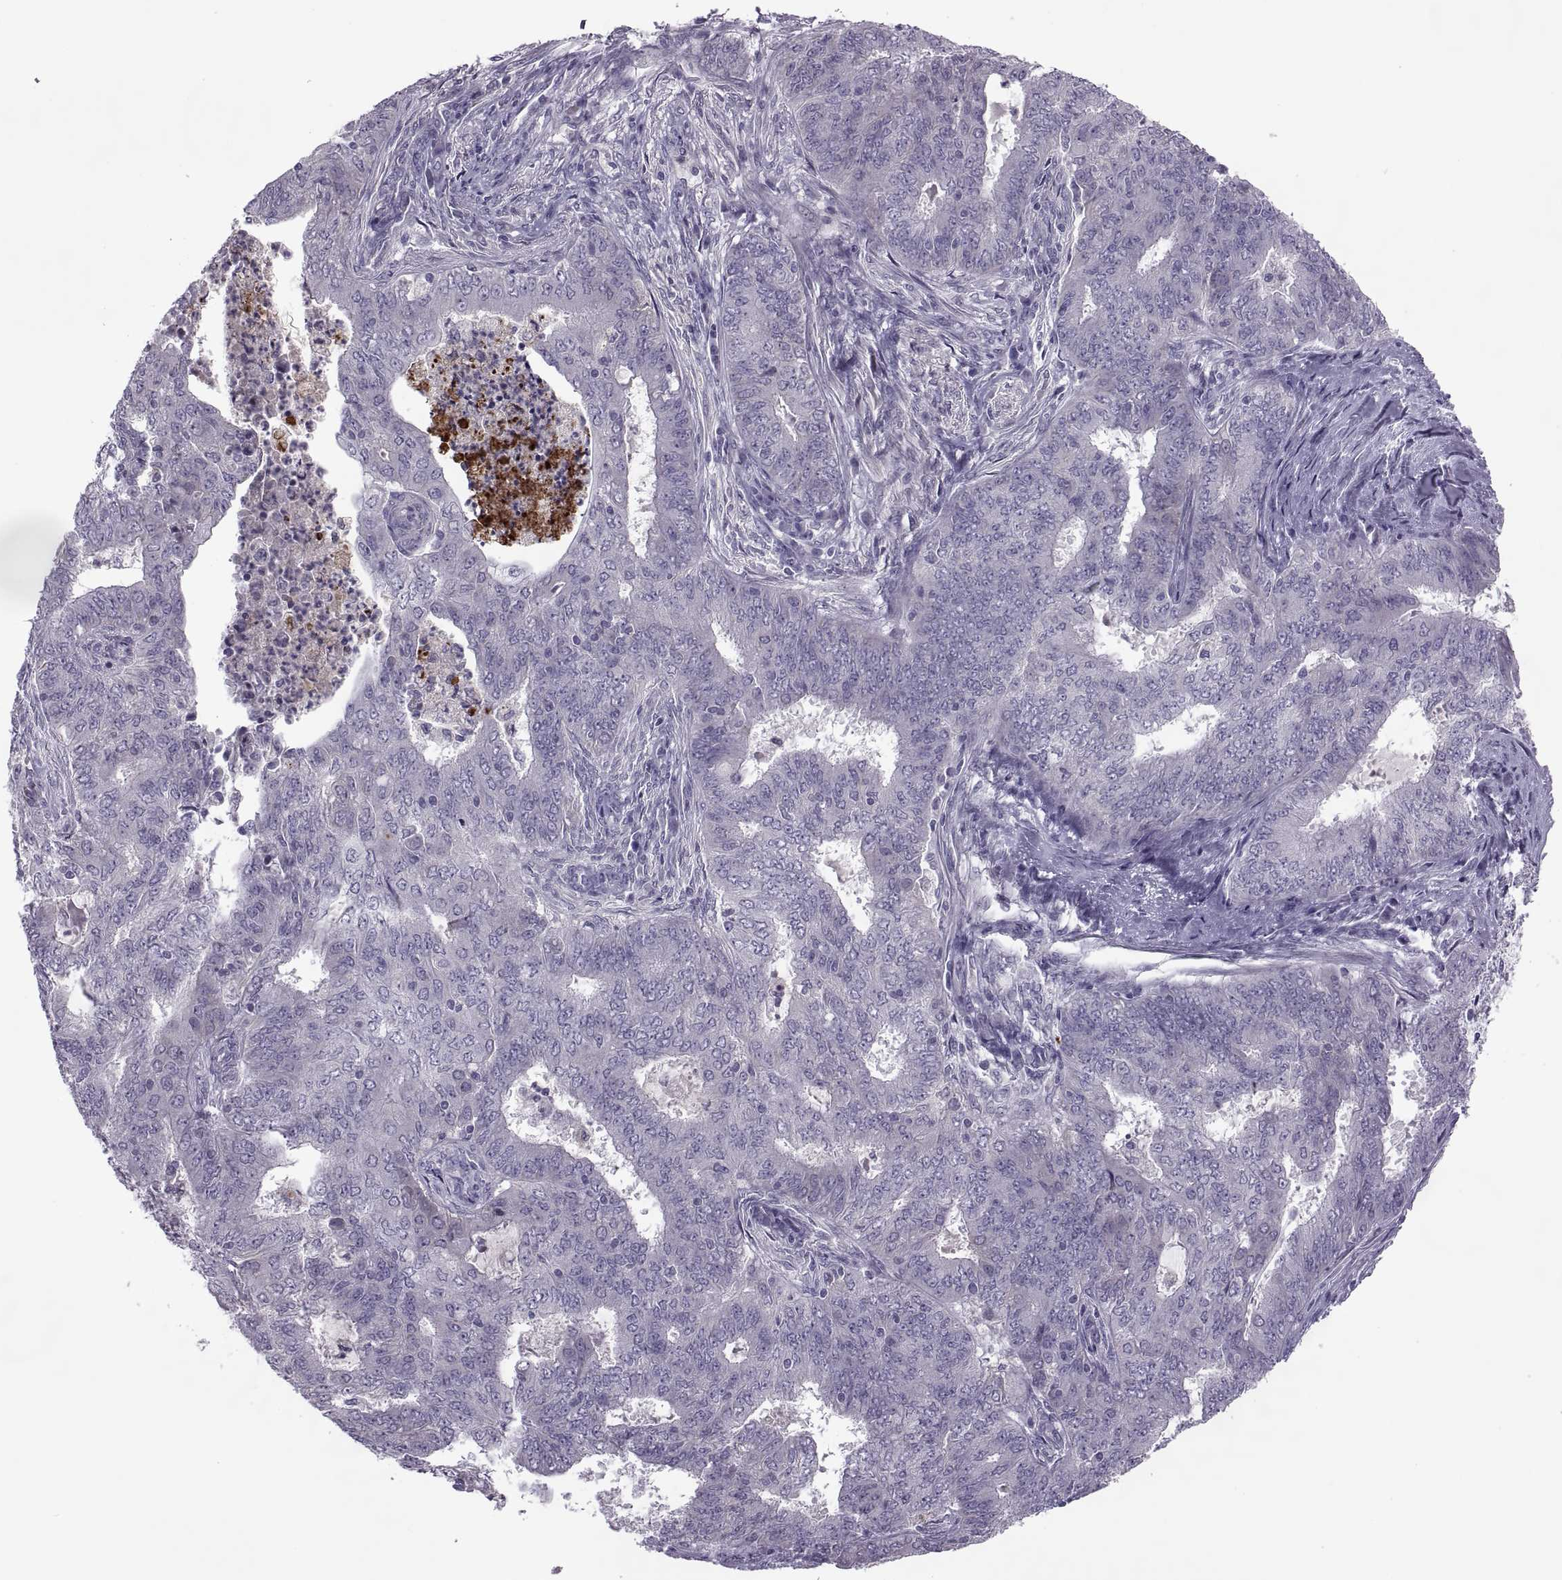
{"staining": {"intensity": "negative", "quantity": "none", "location": "none"}, "tissue": "endometrial cancer", "cell_type": "Tumor cells", "image_type": "cancer", "snomed": [{"axis": "morphology", "description": "Adenocarcinoma, NOS"}, {"axis": "topography", "description": "Endometrium"}], "caption": "This is an IHC micrograph of endometrial cancer (adenocarcinoma). There is no staining in tumor cells.", "gene": "ODF3", "patient": {"sex": "female", "age": 62}}